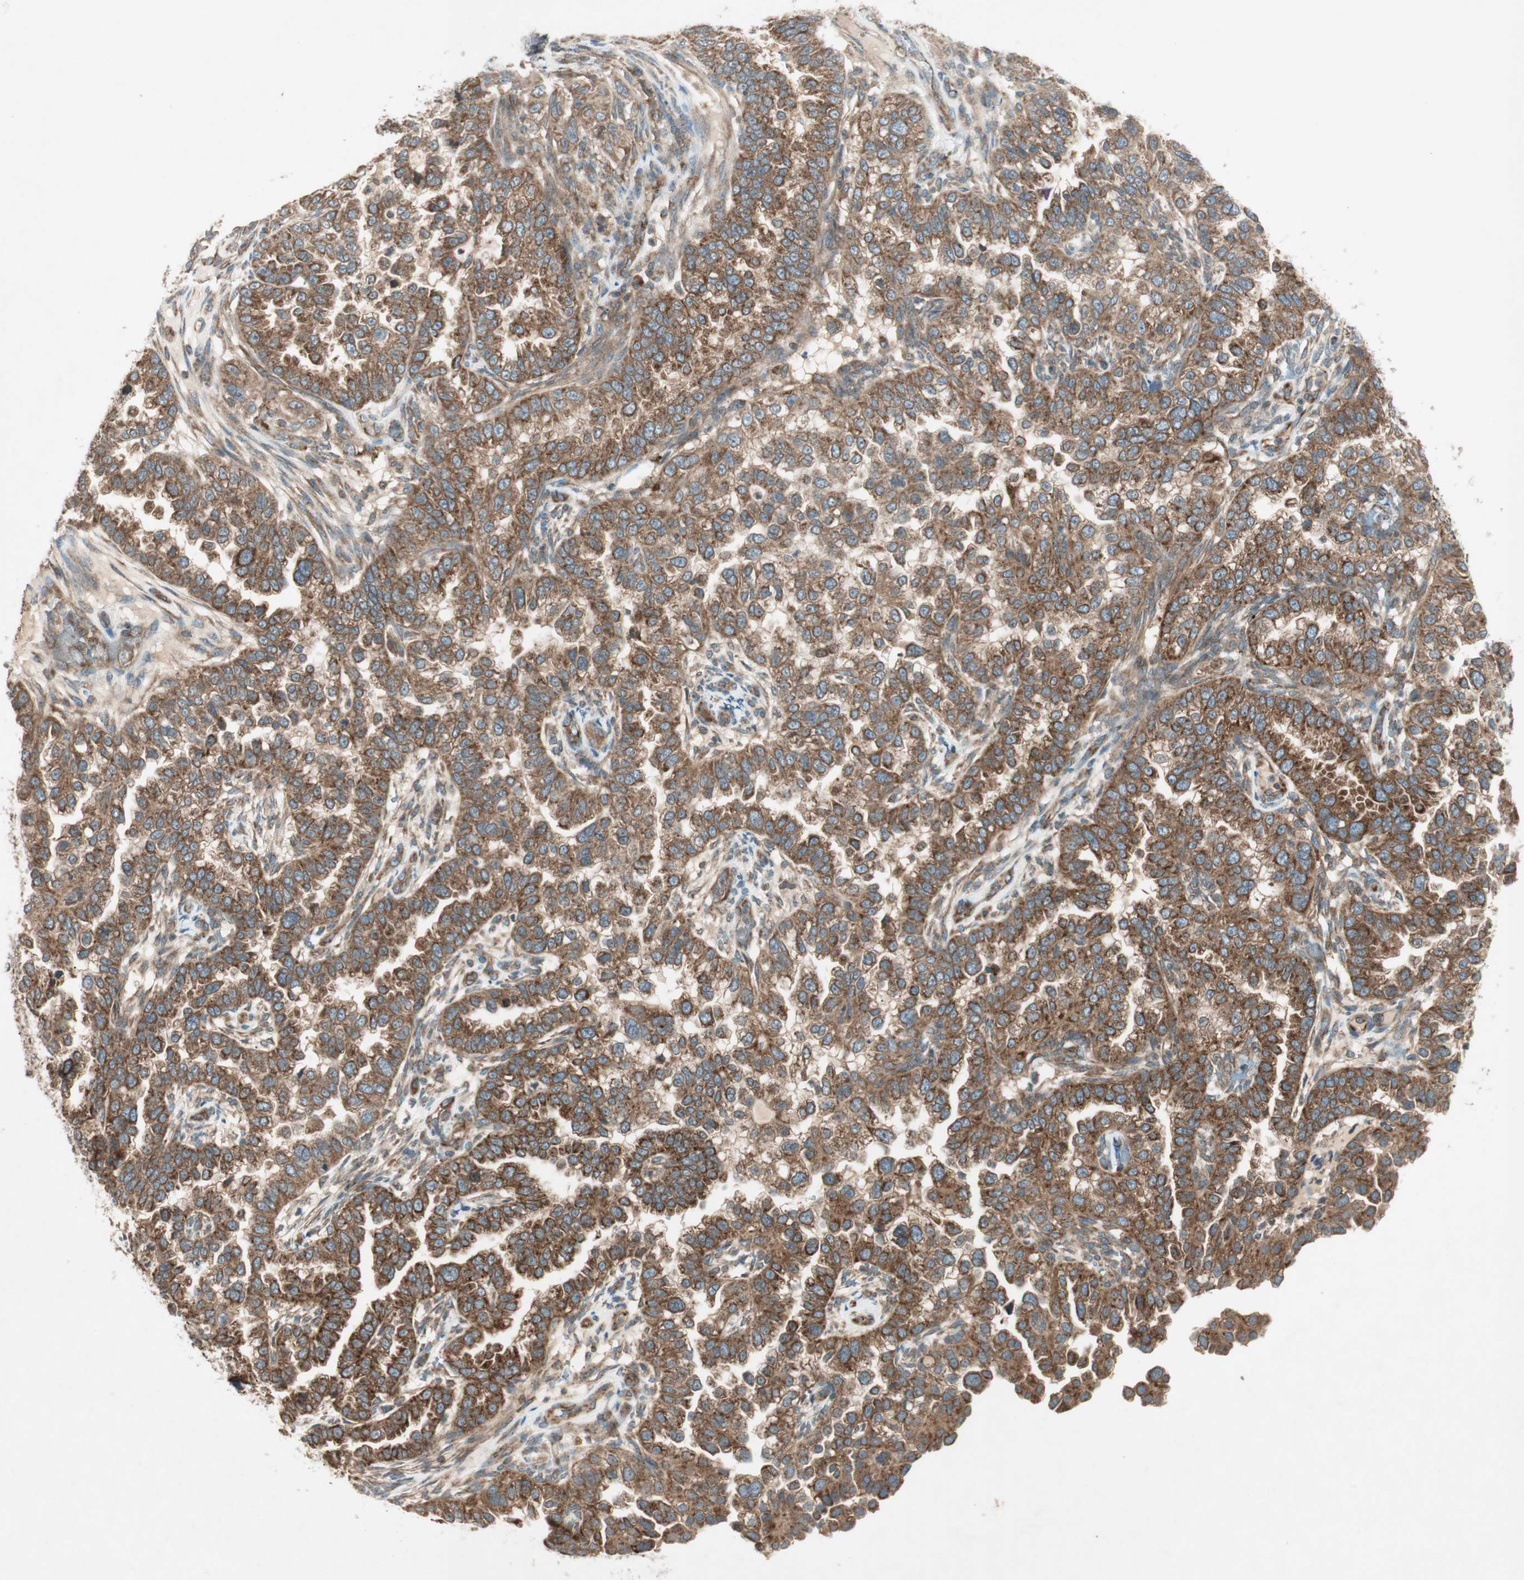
{"staining": {"intensity": "strong", "quantity": ">75%", "location": "cytoplasmic/membranous"}, "tissue": "endometrial cancer", "cell_type": "Tumor cells", "image_type": "cancer", "snomed": [{"axis": "morphology", "description": "Adenocarcinoma, NOS"}, {"axis": "topography", "description": "Endometrium"}], "caption": "Immunohistochemistry (DAB (3,3'-diaminobenzidine)) staining of endometrial cancer exhibits strong cytoplasmic/membranous protein expression in approximately >75% of tumor cells.", "gene": "CHADL", "patient": {"sex": "female", "age": 85}}